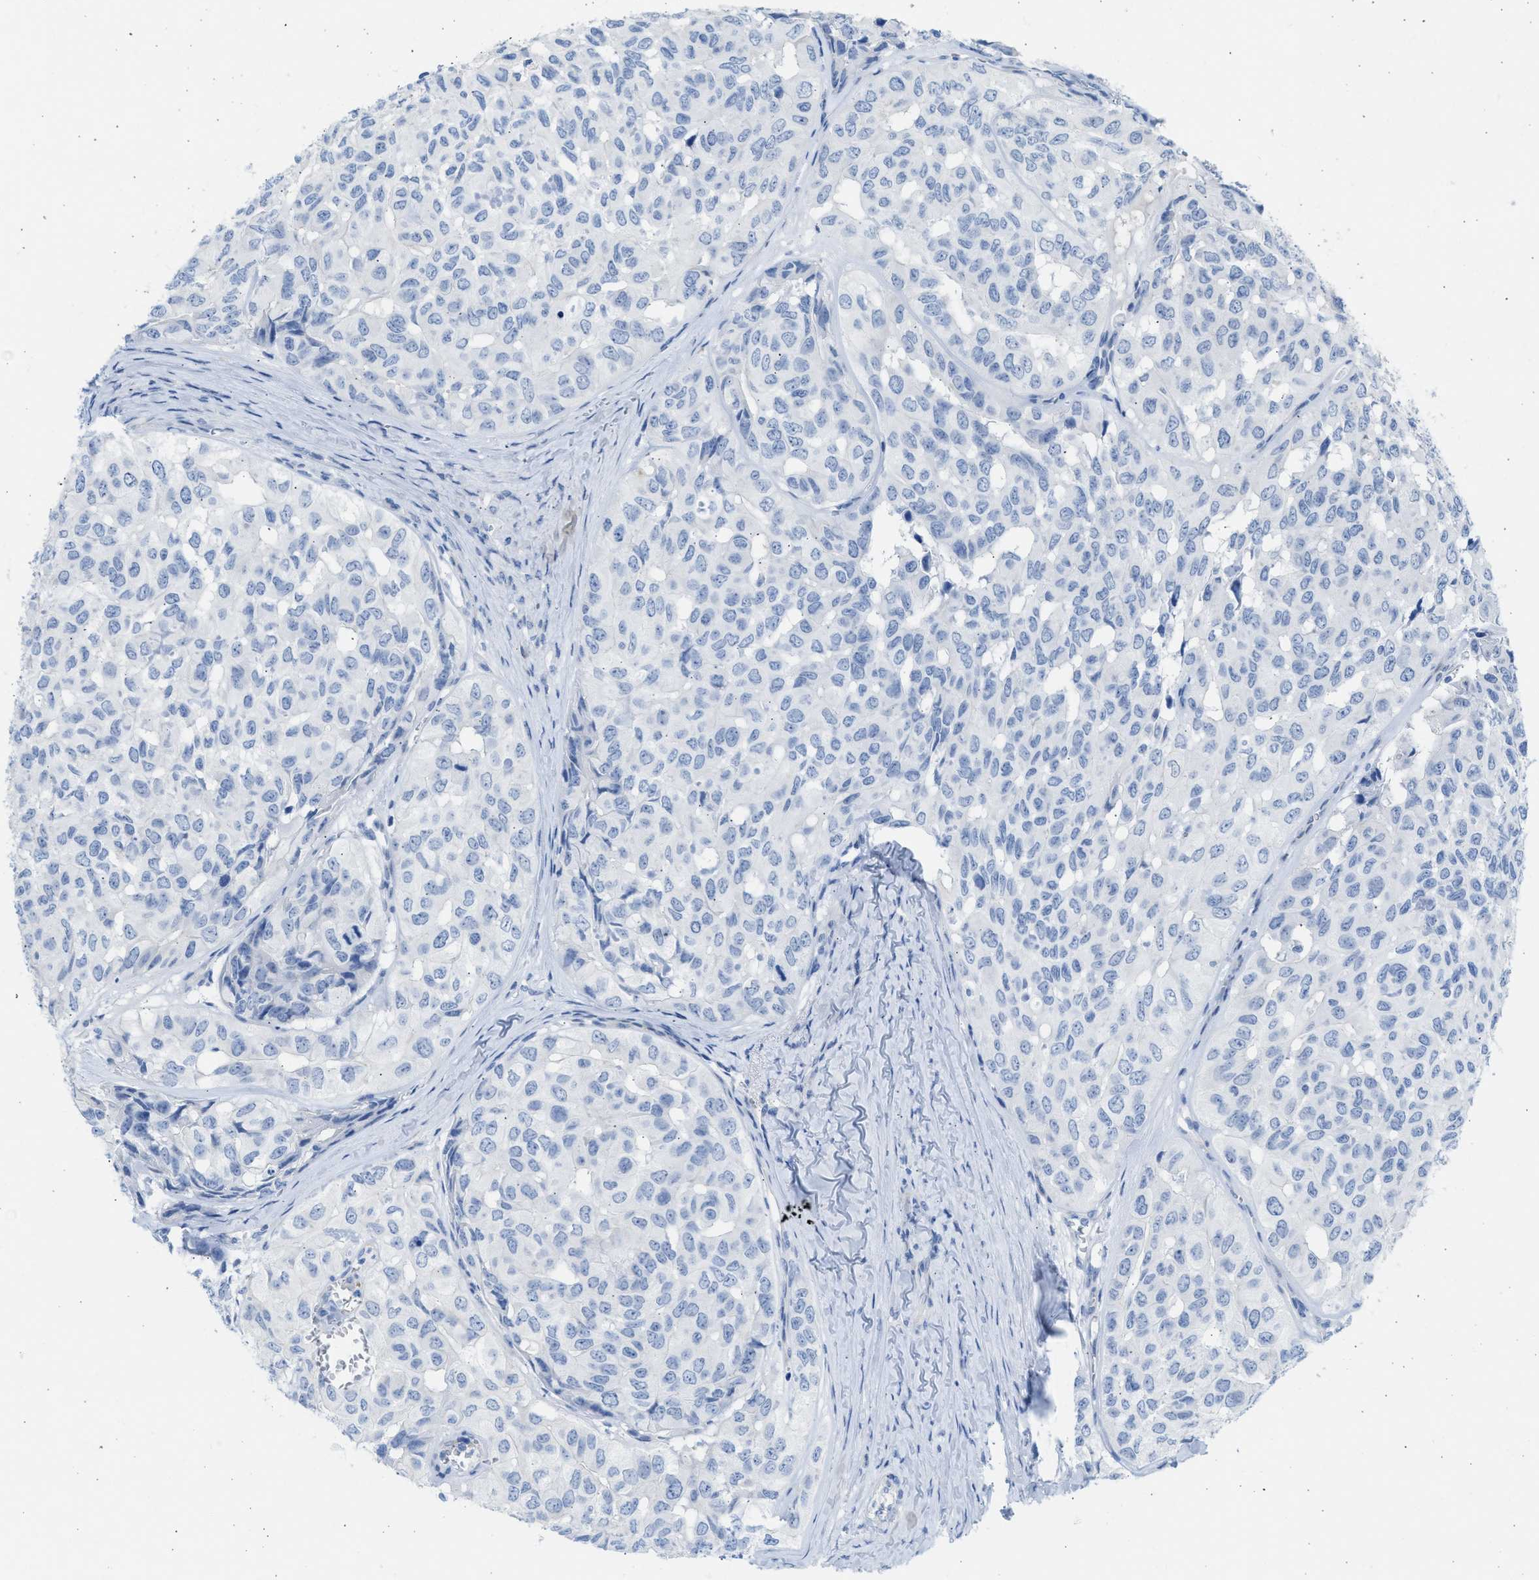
{"staining": {"intensity": "negative", "quantity": "none", "location": "none"}, "tissue": "head and neck cancer", "cell_type": "Tumor cells", "image_type": "cancer", "snomed": [{"axis": "morphology", "description": "Adenocarcinoma, NOS"}, {"axis": "topography", "description": "Salivary gland, NOS"}, {"axis": "topography", "description": "Head-Neck"}], "caption": "An immunohistochemistry histopathology image of head and neck adenocarcinoma is shown. There is no staining in tumor cells of head and neck adenocarcinoma.", "gene": "SPATA3", "patient": {"sex": "female", "age": 76}}